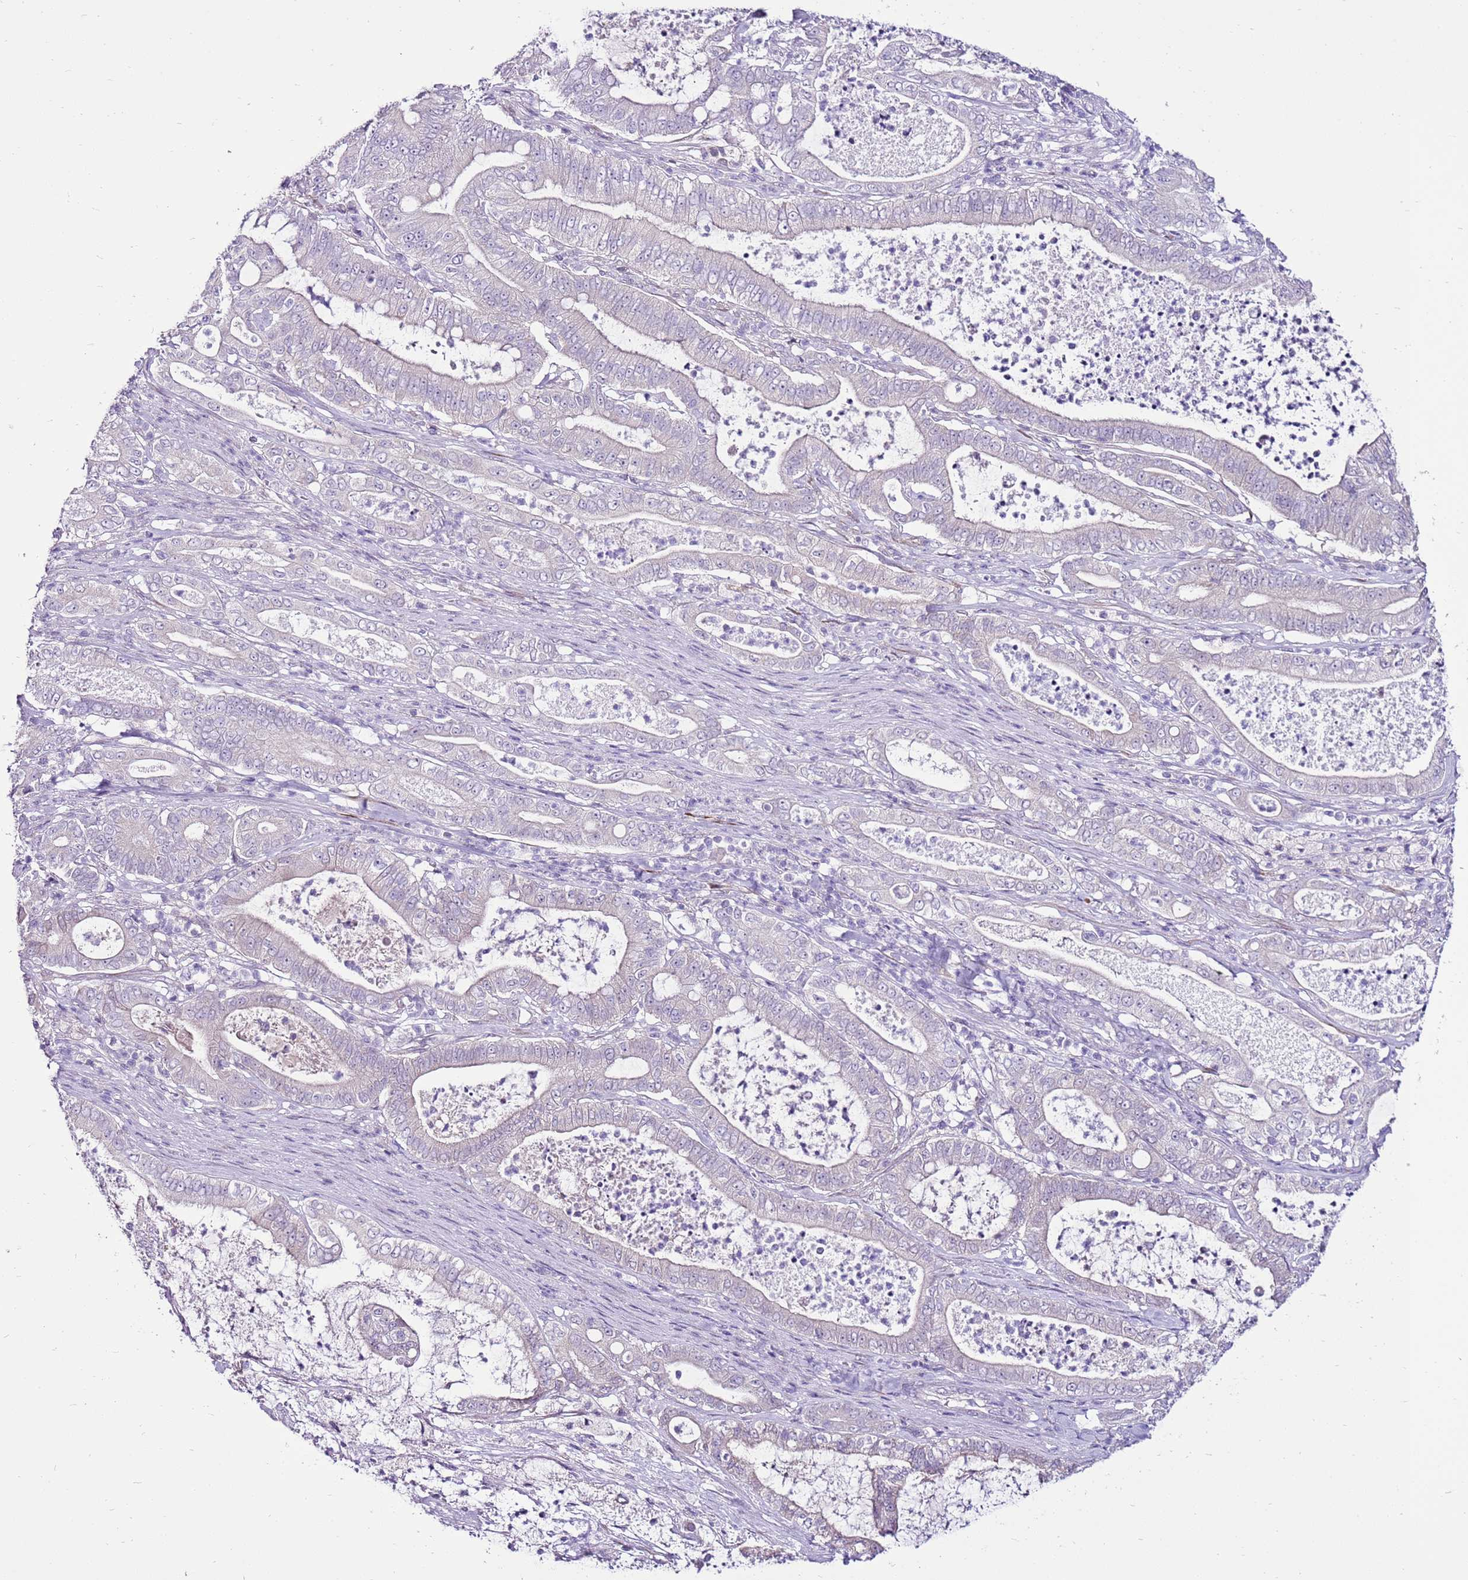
{"staining": {"intensity": "negative", "quantity": "none", "location": "none"}, "tissue": "pancreatic cancer", "cell_type": "Tumor cells", "image_type": "cancer", "snomed": [{"axis": "morphology", "description": "Adenocarcinoma, NOS"}, {"axis": "topography", "description": "Pancreas"}], "caption": "This is an IHC micrograph of pancreatic cancer. There is no expression in tumor cells.", "gene": "SLC38A5", "patient": {"sex": "male", "age": 71}}